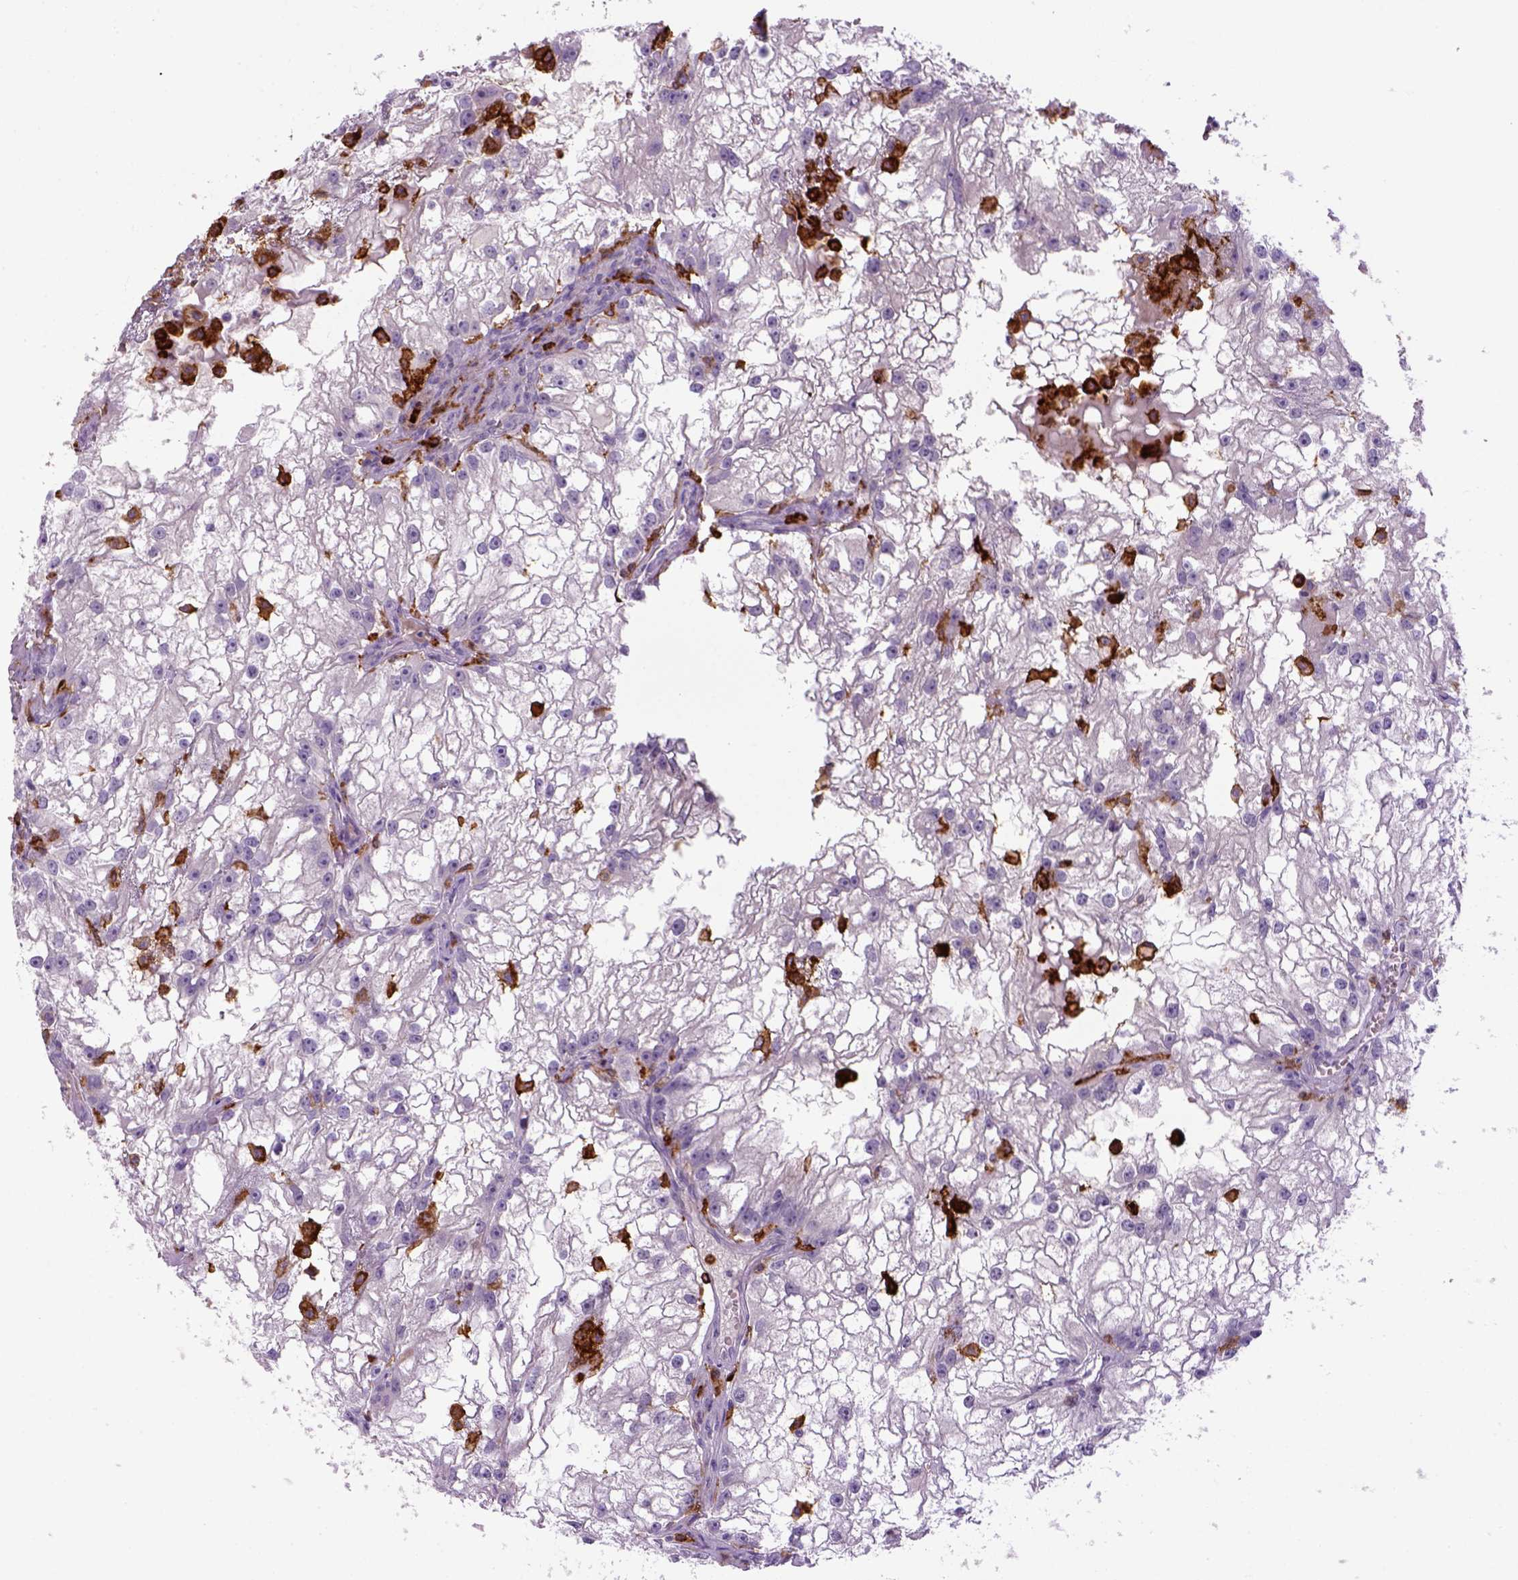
{"staining": {"intensity": "negative", "quantity": "none", "location": "none"}, "tissue": "renal cancer", "cell_type": "Tumor cells", "image_type": "cancer", "snomed": [{"axis": "morphology", "description": "Adenocarcinoma, NOS"}, {"axis": "topography", "description": "Kidney"}], "caption": "A histopathology image of renal cancer (adenocarcinoma) stained for a protein demonstrates no brown staining in tumor cells.", "gene": "CD14", "patient": {"sex": "male", "age": 59}}